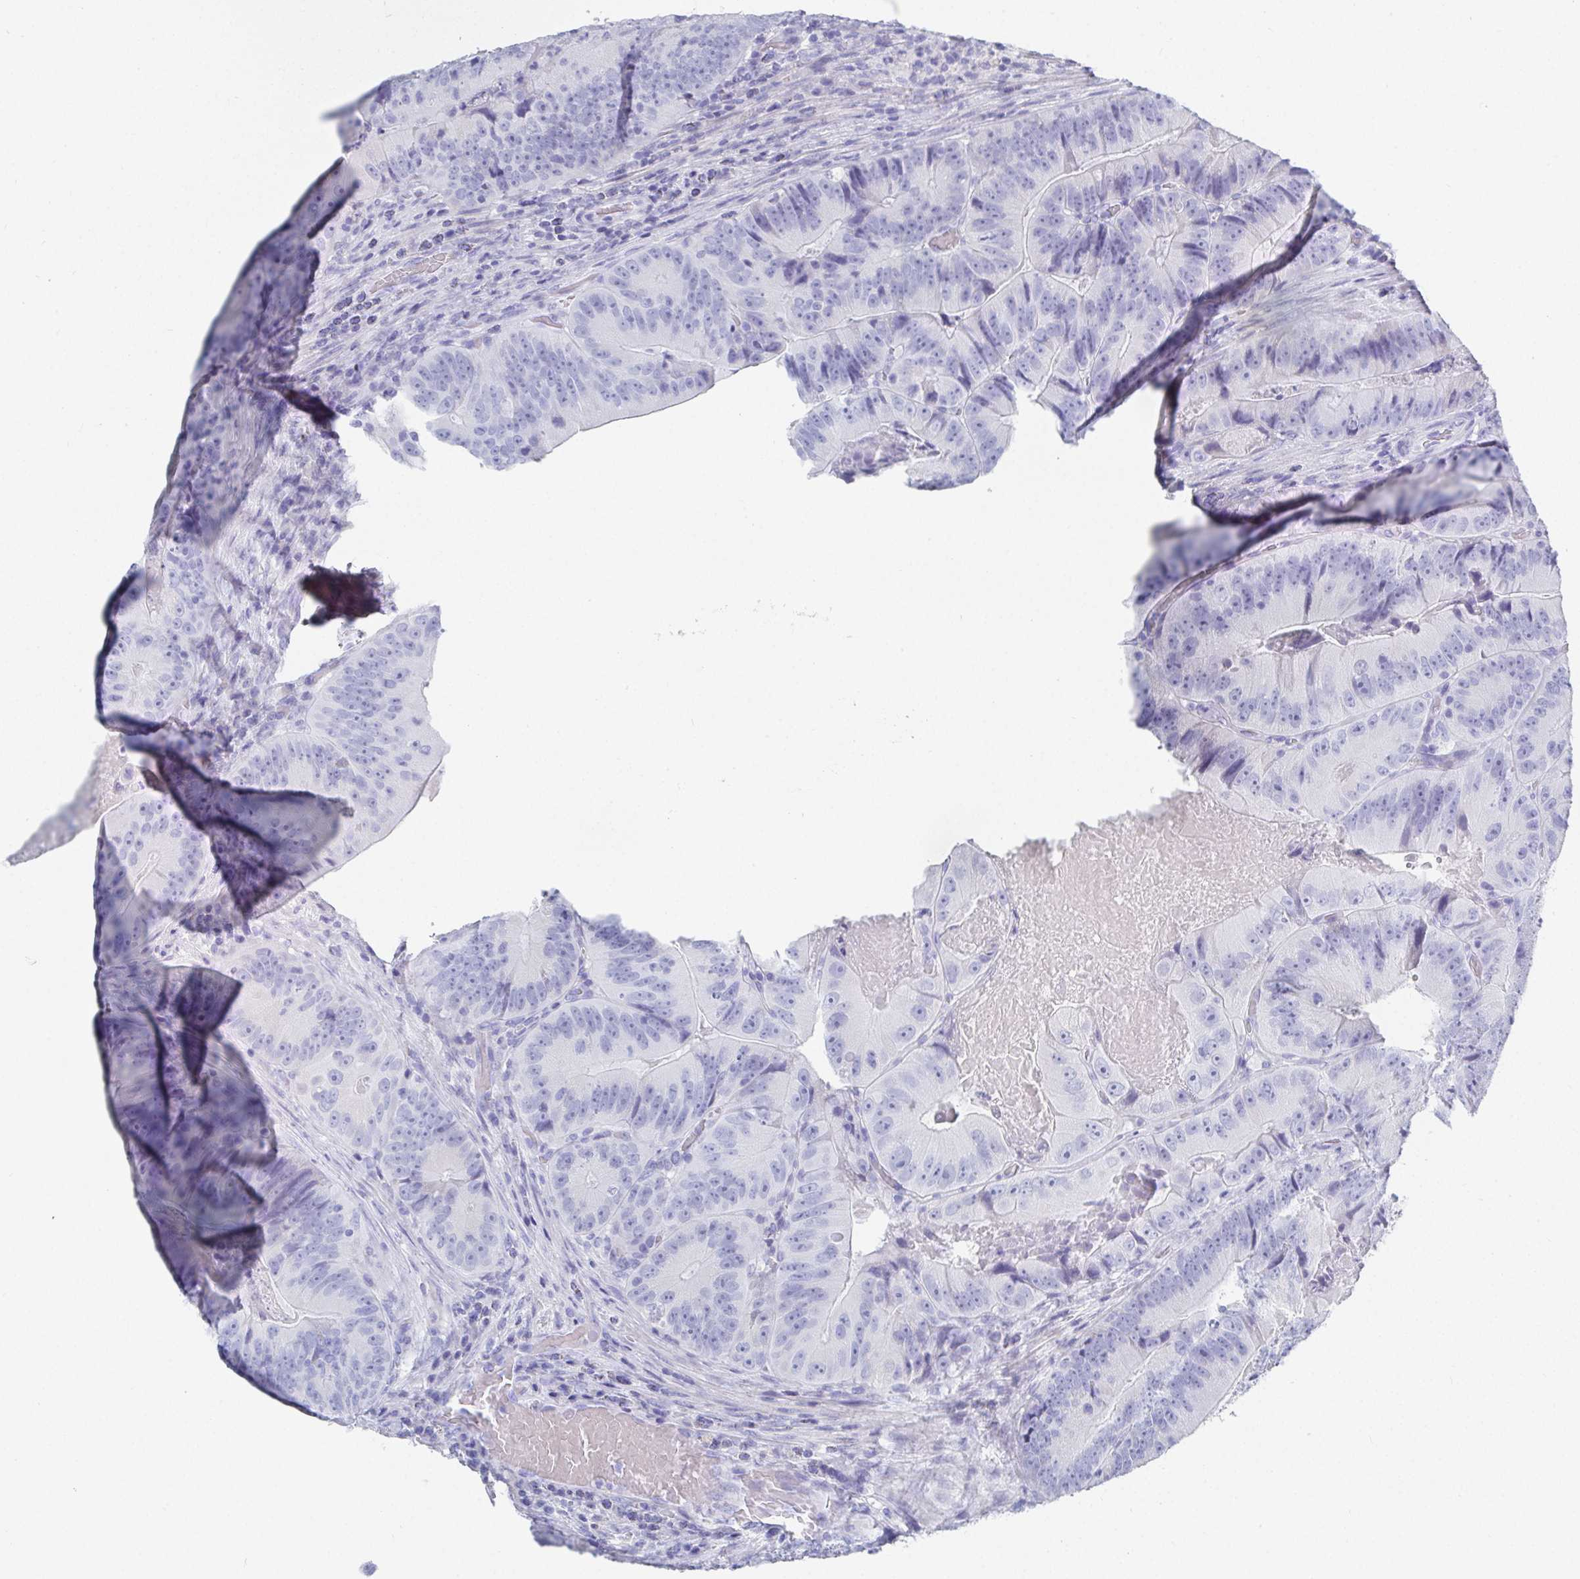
{"staining": {"intensity": "negative", "quantity": "none", "location": "none"}, "tissue": "colorectal cancer", "cell_type": "Tumor cells", "image_type": "cancer", "snomed": [{"axis": "morphology", "description": "Adenocarcinoma, NOS"}, {"axis": "topography", "description": "Colon"}], "caption": "The micrograph shows no staining of tumor cells in adenocarcinoma (colorectal).", "gene": "GRIA1", "patient": {"sex": "female", "age": 86}}